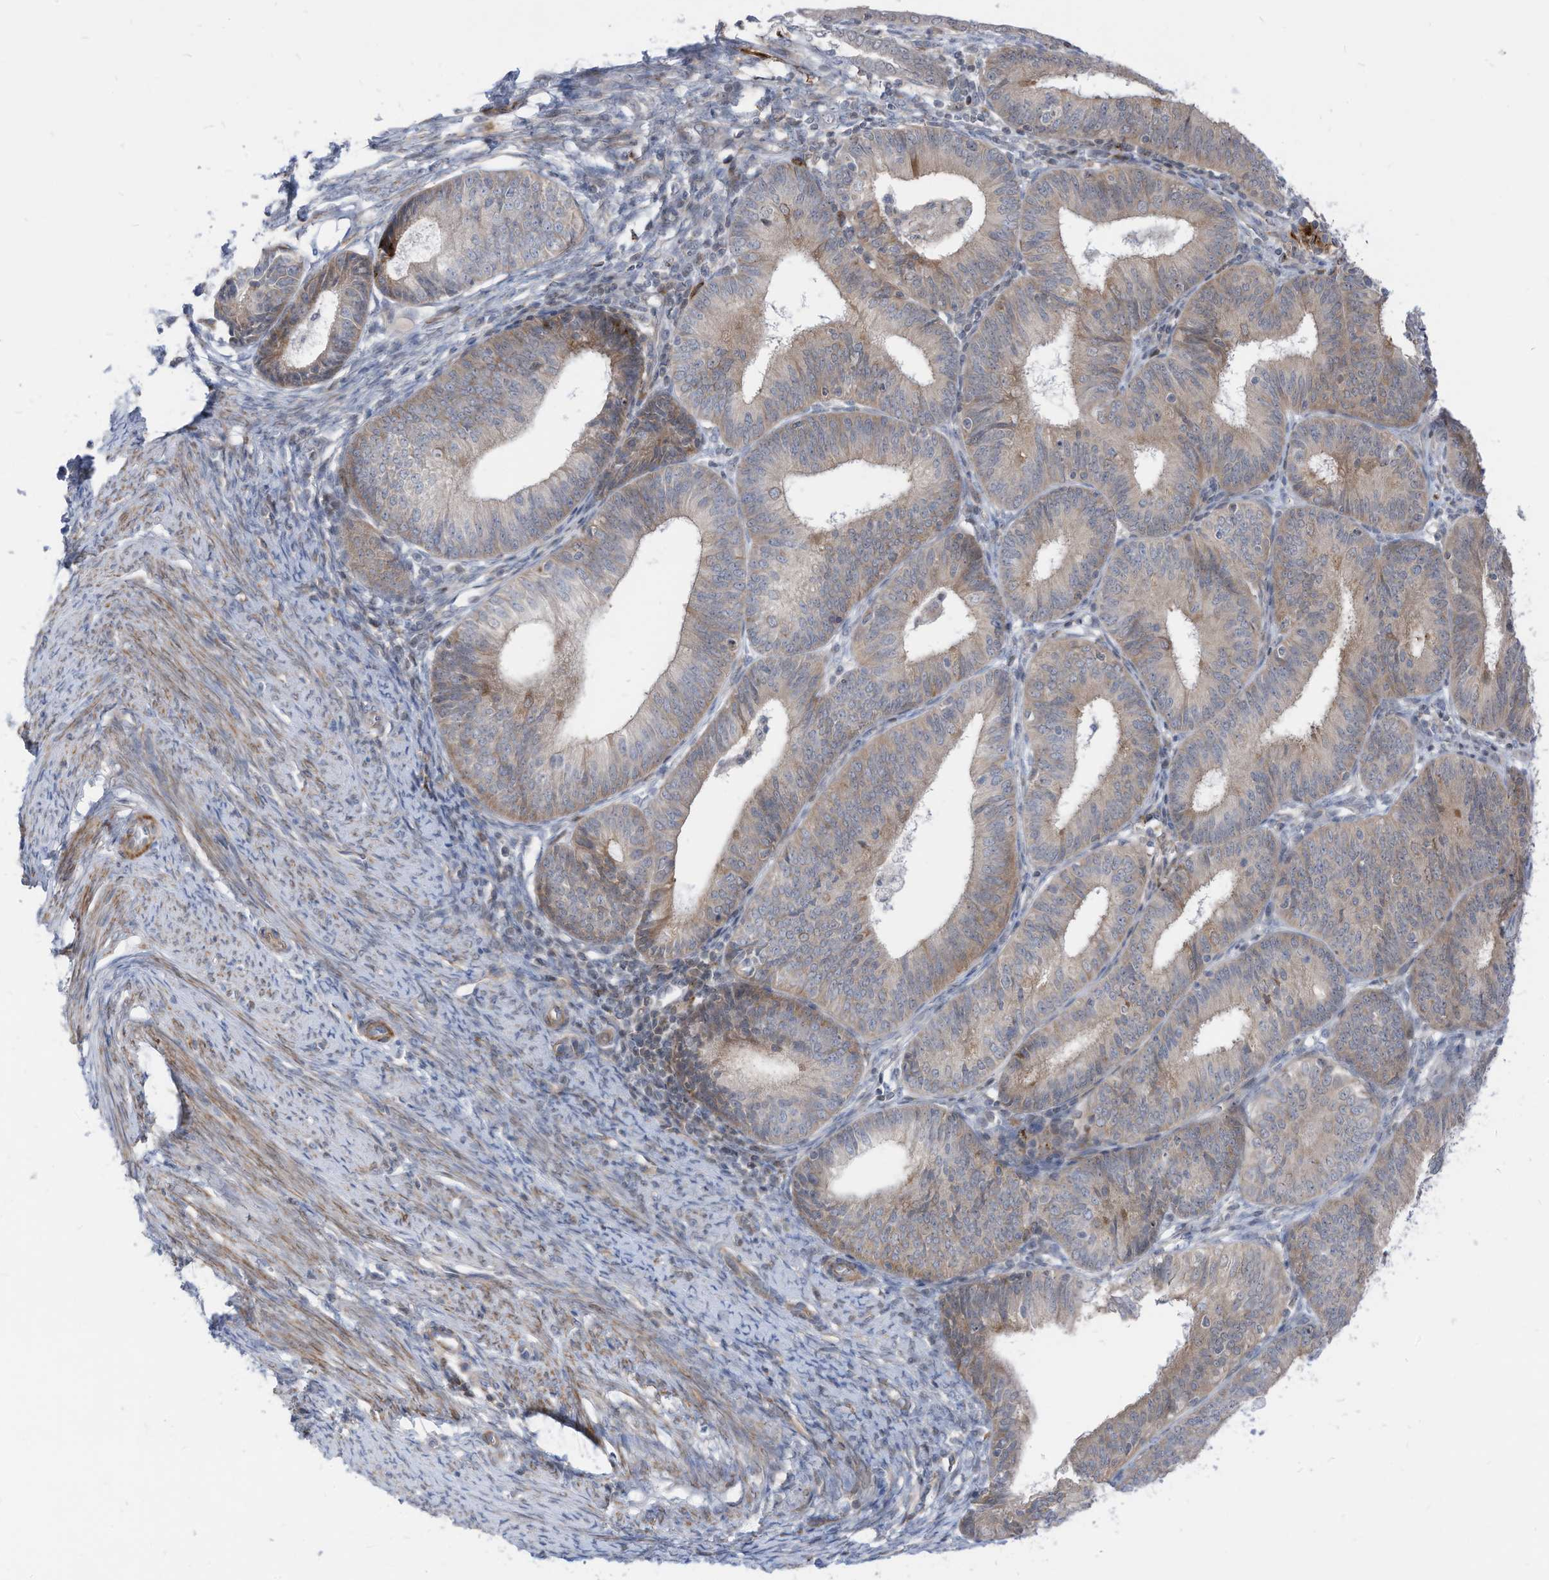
{"staining": {"intensity": "weak", "quantity": "<25%", "location": "cytoplasmic/membranous"}, "tissue": "endometrial cancer", "cell_type": "Tumor cells", "image_type": "cancer", "snomed": [{"axis": "morphology", "description": "Adenocarcinoma, NOS"}, {"axis": "topography", "description": "Endometrium"}], "caption": "Tumor cells show no significant expression in endometrial cancer.", "gene": "GPATCH3", "patient": {"sex": "female", "age": 51}}